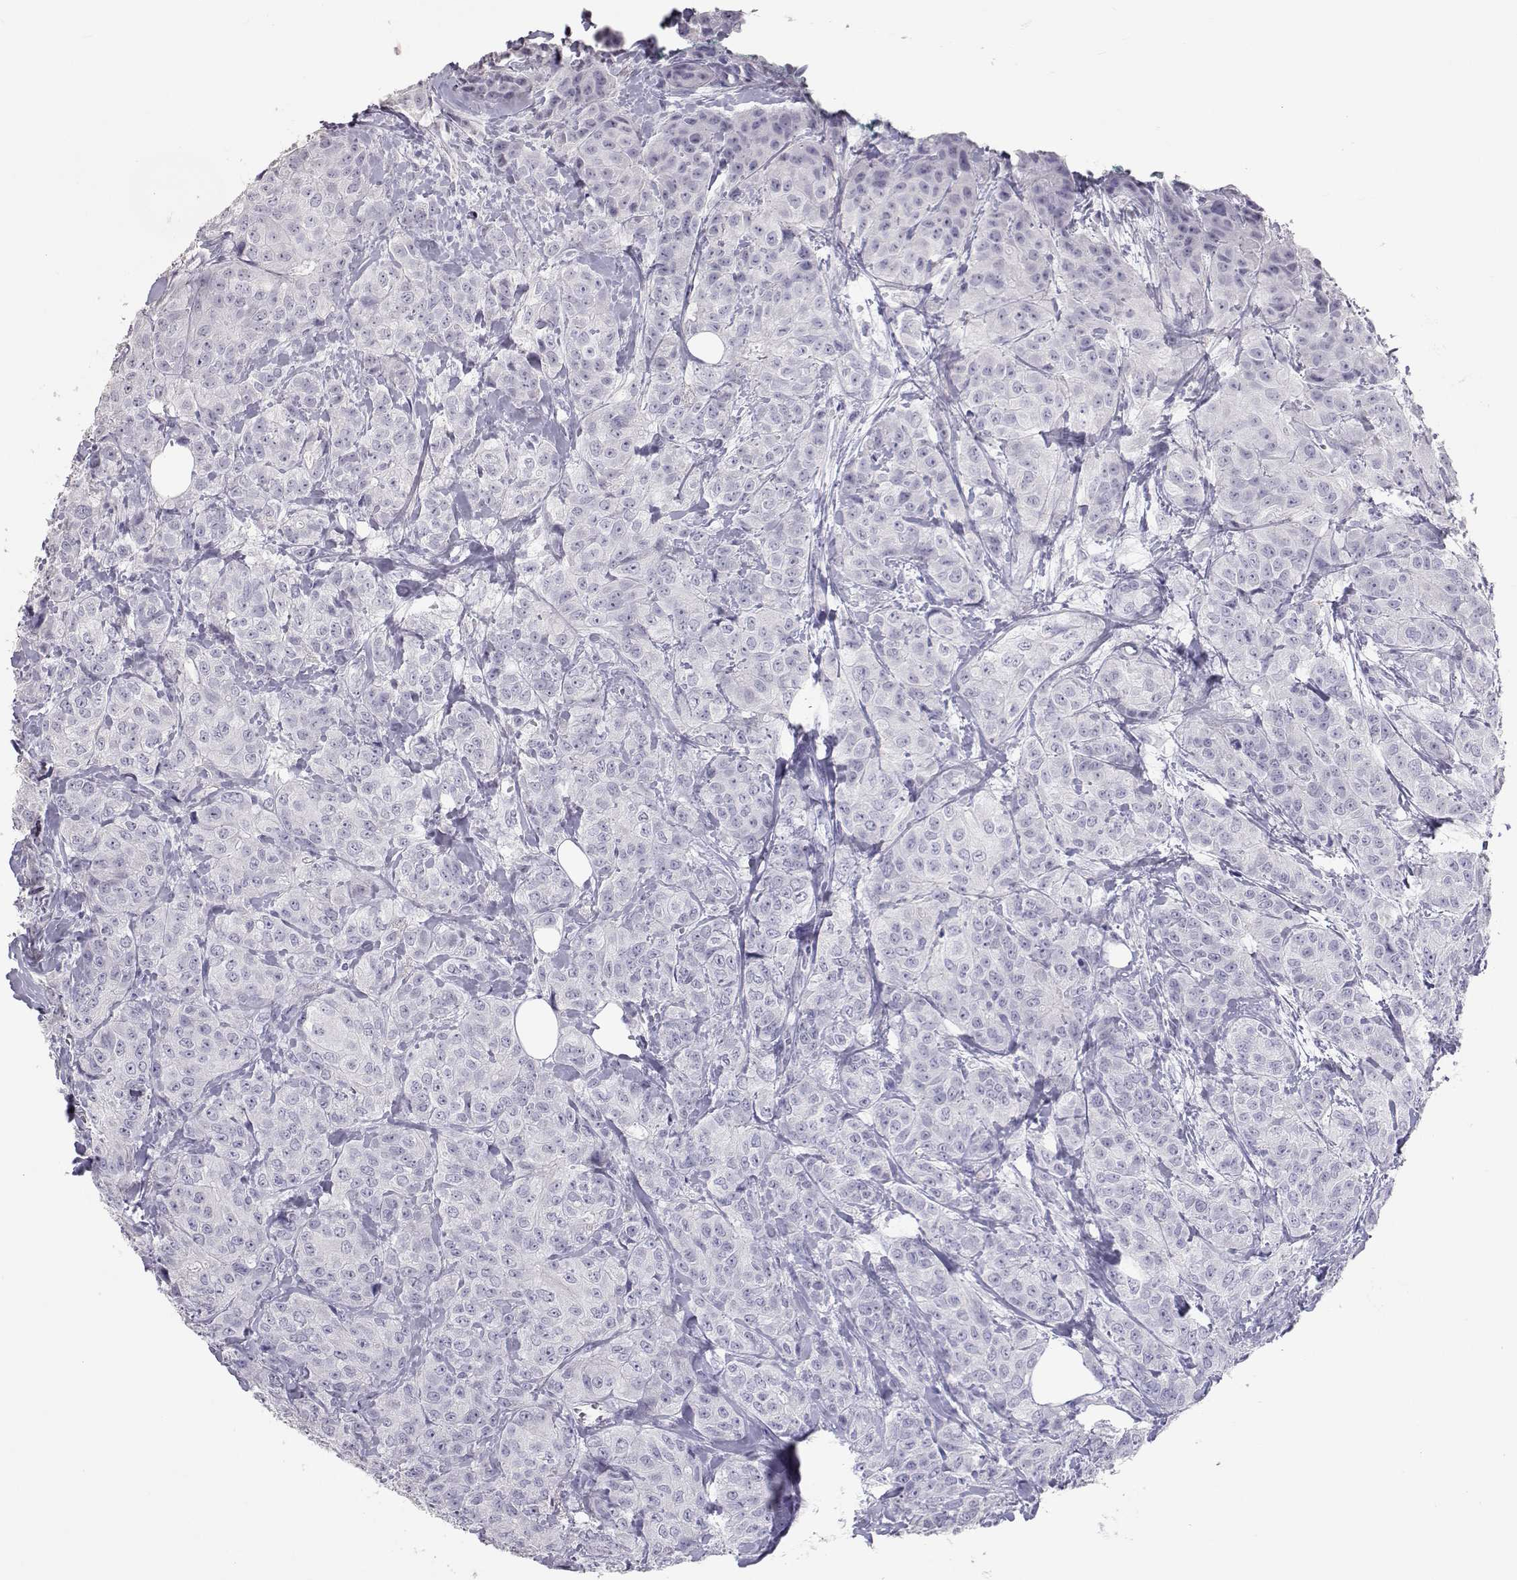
{"staining": {"intensity": "negative", "quantity": "none", "location": "none"}, "tissue": "breast cancer", "cell_type": "Tumor cells", "image_type": "cancer", "snomed": [{"axis": "morphology", "description": "Duct carcinoma"}, {"axis": "topography", "description": "Breast"}], "caption": "DAB immunohistochemical staining of breast cancer displays no significant expression in tumor cells.", "gene": "PMCH", "patient": {"sex": "female", "age": 43}}